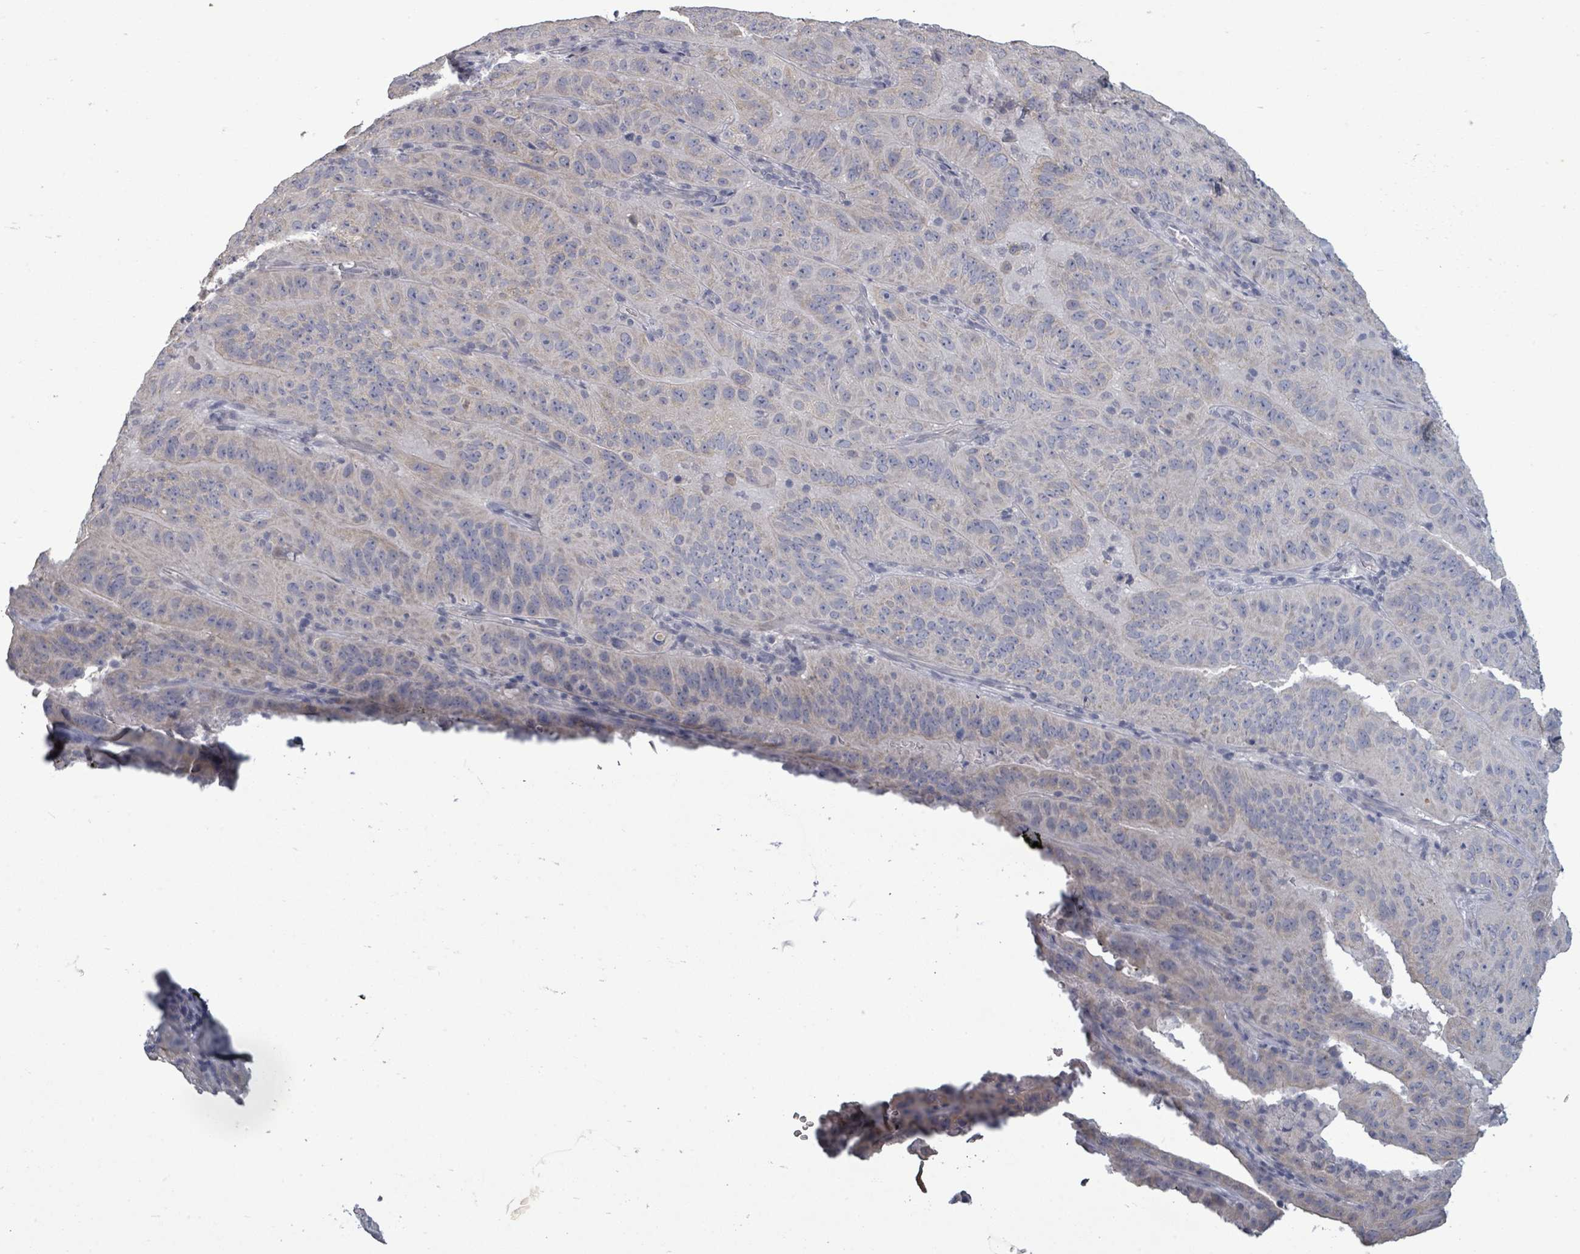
{"staining": {"intensity": "negative", "quantity": "none", "location": "none"}, "tissue": "pancreatic cancer", "cell_type": "Tumor cells", "image_type": "cancer", "snomed": [{"axis": "morphology", "description": "Adenocarcinoma, NOS"}, {"axis": "topography", "description": "Pancreas"}], "caption": "High magnification brightfield microscopy of pancreatic cancer (adenocarcinoma) stained with DAB (brown) and counterstained with hematoxylin (blue): tumor cells show no significant expression. The staining is performed using DAB (3,3'-diaminobenzidine) brown chromogen with nuclei counter-stained in using hematoxylin.", "gene": "ASB12", "patient": {"sex": "male", "age": 63}}